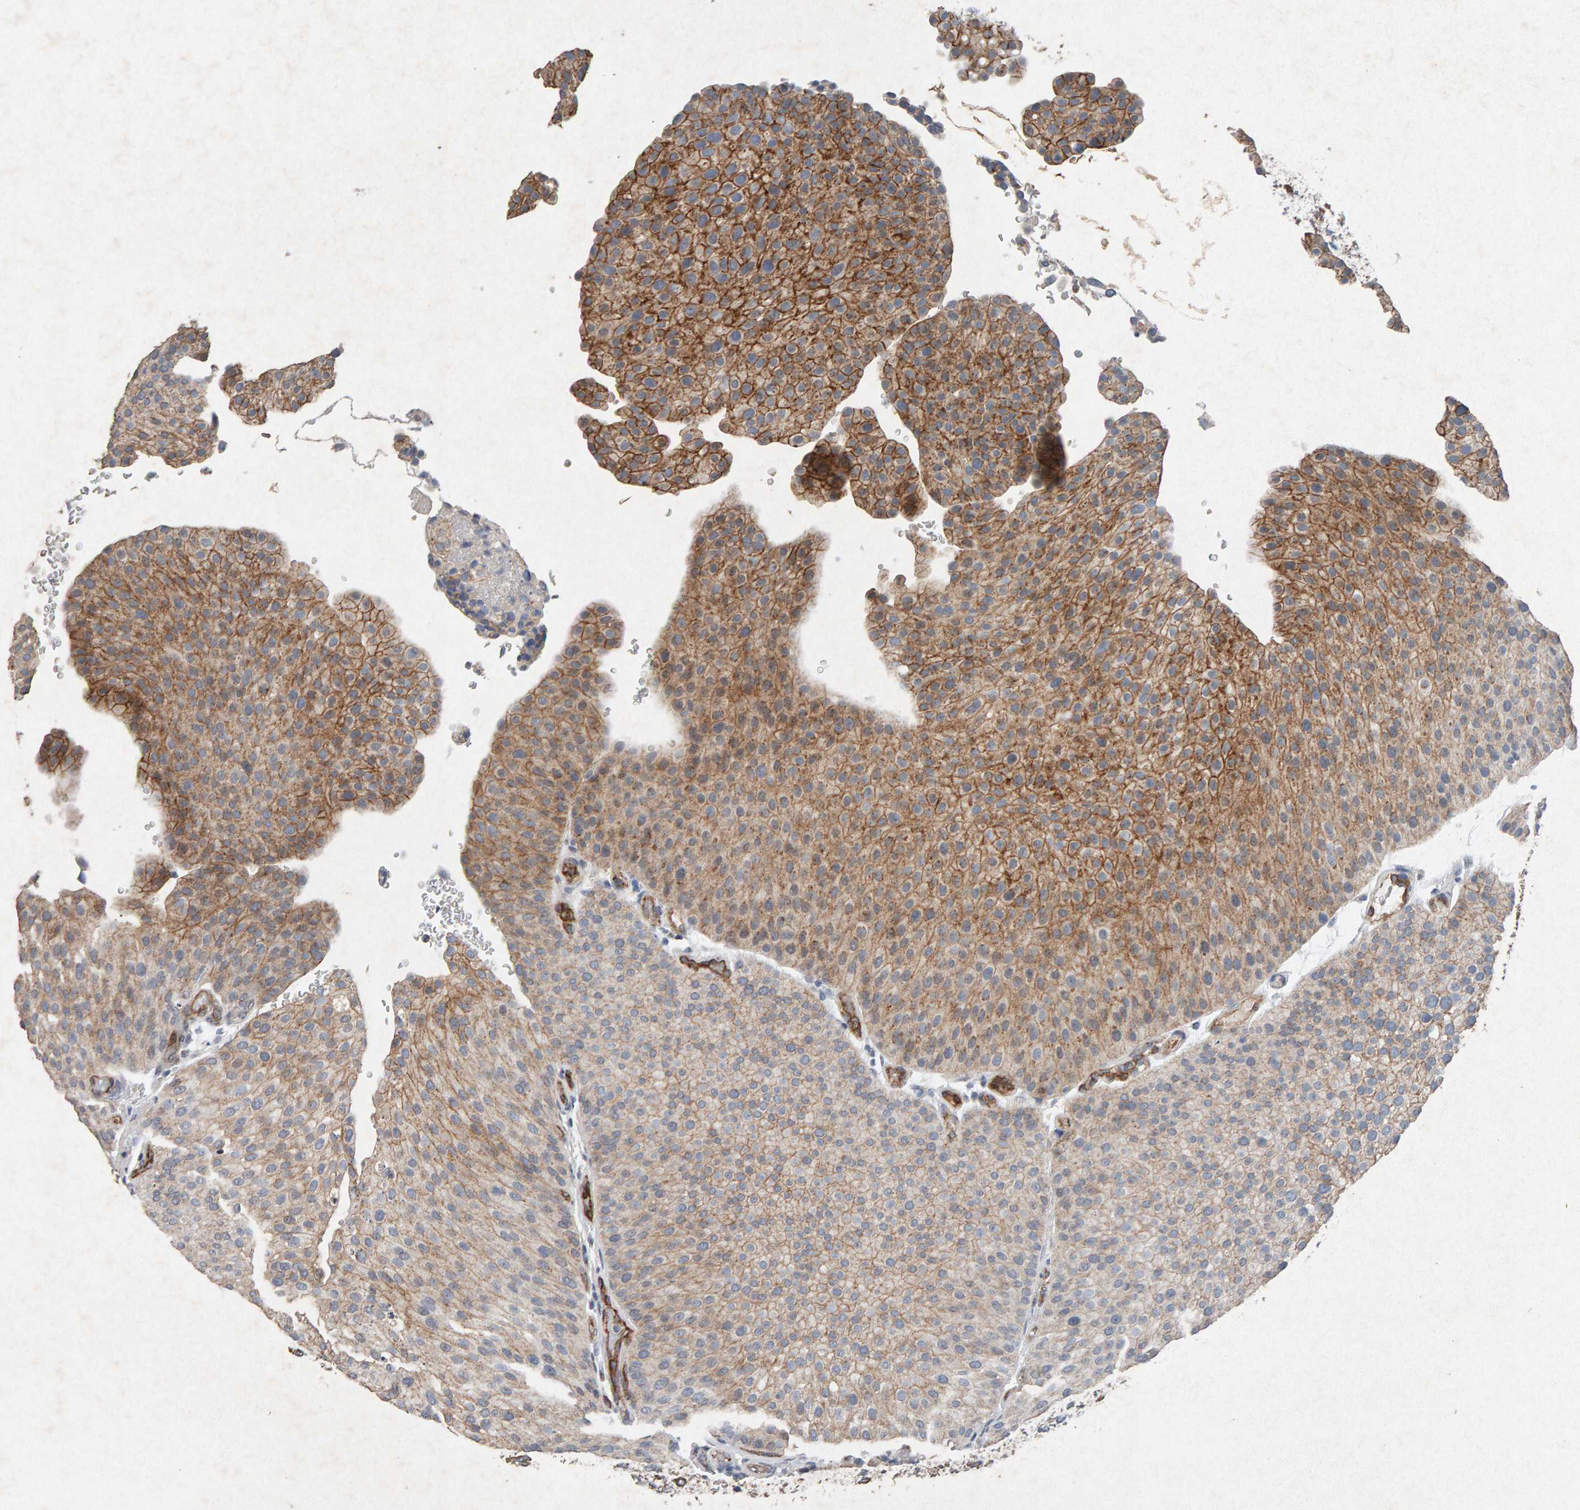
{"staining": {"intensity": "moderate", "quantity": ">75%", "location": "cytoplasmic/membranous"}, "tissue": "urothelial cancer", "cell_type": "Tumor cells", "image_type": "cancer", "snomed": [{"axis": "morphology", "description": "Urothelial carcinoma, Low grade"}, {"axis": "topography", "description": "Smooth muscle"}, {"axis": "topography", "description": "Urinary bladder"}], "caption": "There is medium levels of moderate cytoplasmic/membranous staining in tumor cells of urothelial cancer, as demonstrated by immunohistochemical staining (brown color).", "gene": "PTPRM", "patient": {"sex": "male", "age": 60}}